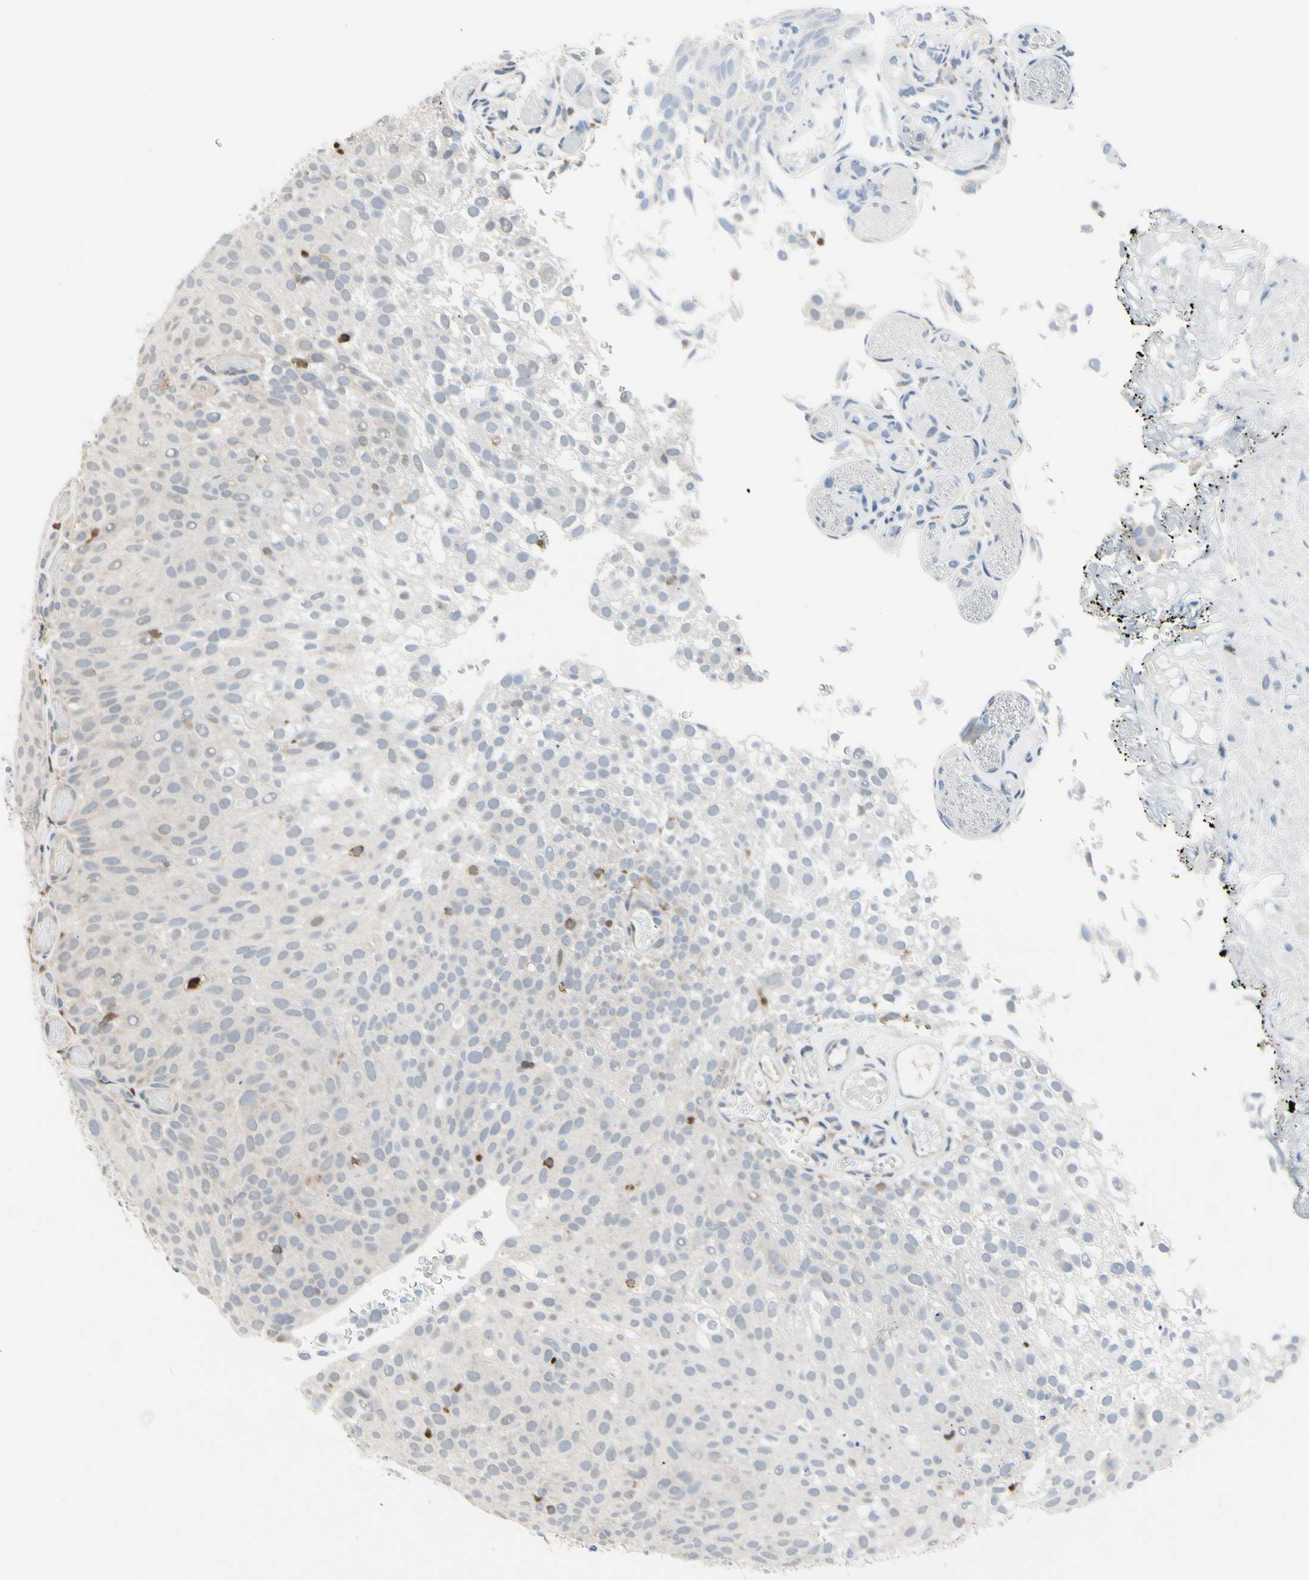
{"staining": {"intensity": "negative", "quantity": "none", "location": "none"}, "tissue": "urothelial cancer", "cell_type": "Tumor cells", "image_type": "cancer", "snomed": [{"axis": "morphology", "description": "Urothelial carcinoma, Low grade"}, {"axis": "topography", "description": "Urinary bladder"}], "caption": "This is an immunohistochemistry (IHC) photomicrograph of low-grade urothelial carcinoma. There is no positivity in tumor cells.", "gene": "NFATC2", "patient": {"sex": "male", "age": 78}}